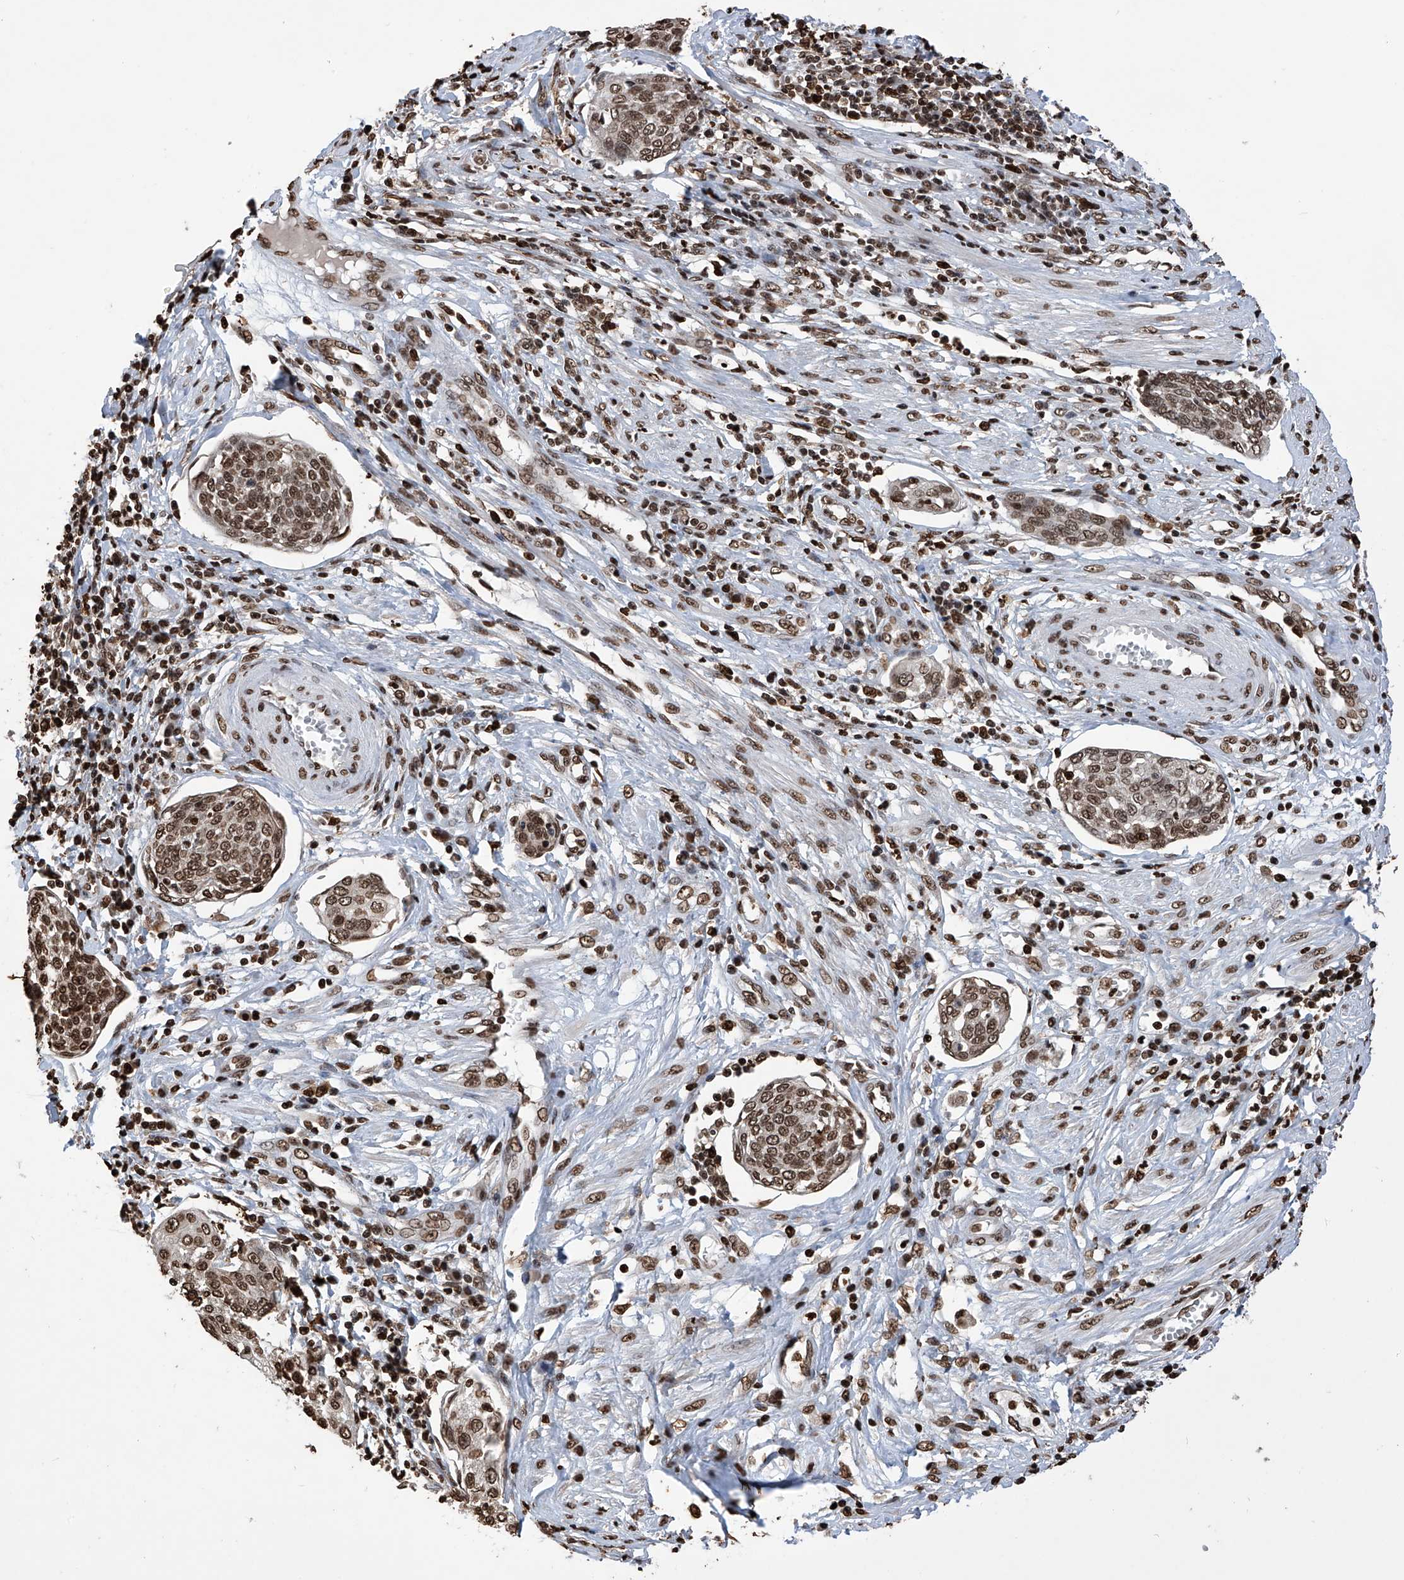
{"staining": {"intensity": "moderate", "quantity": ">75%", "location": "nuclear"}, "tissue": "cervical cancer", "cell_type": "Tumor cells", "image_type": "cancer", "snomed": [{"axis": "morphology", "description": "Squamous cell carcinoma, NOS"}, {"axis": "topography", "description": "Cervix"}], "caption": "A high-resolution photomicrograph shows immunohistochemistry staining of cervical cancer (squamous cell carcinoma), which shows moderate nuclear staining in about >75% of tumor cells.", "gene": "CFAP410", "patient": {"sex": "female", "age": 34}}